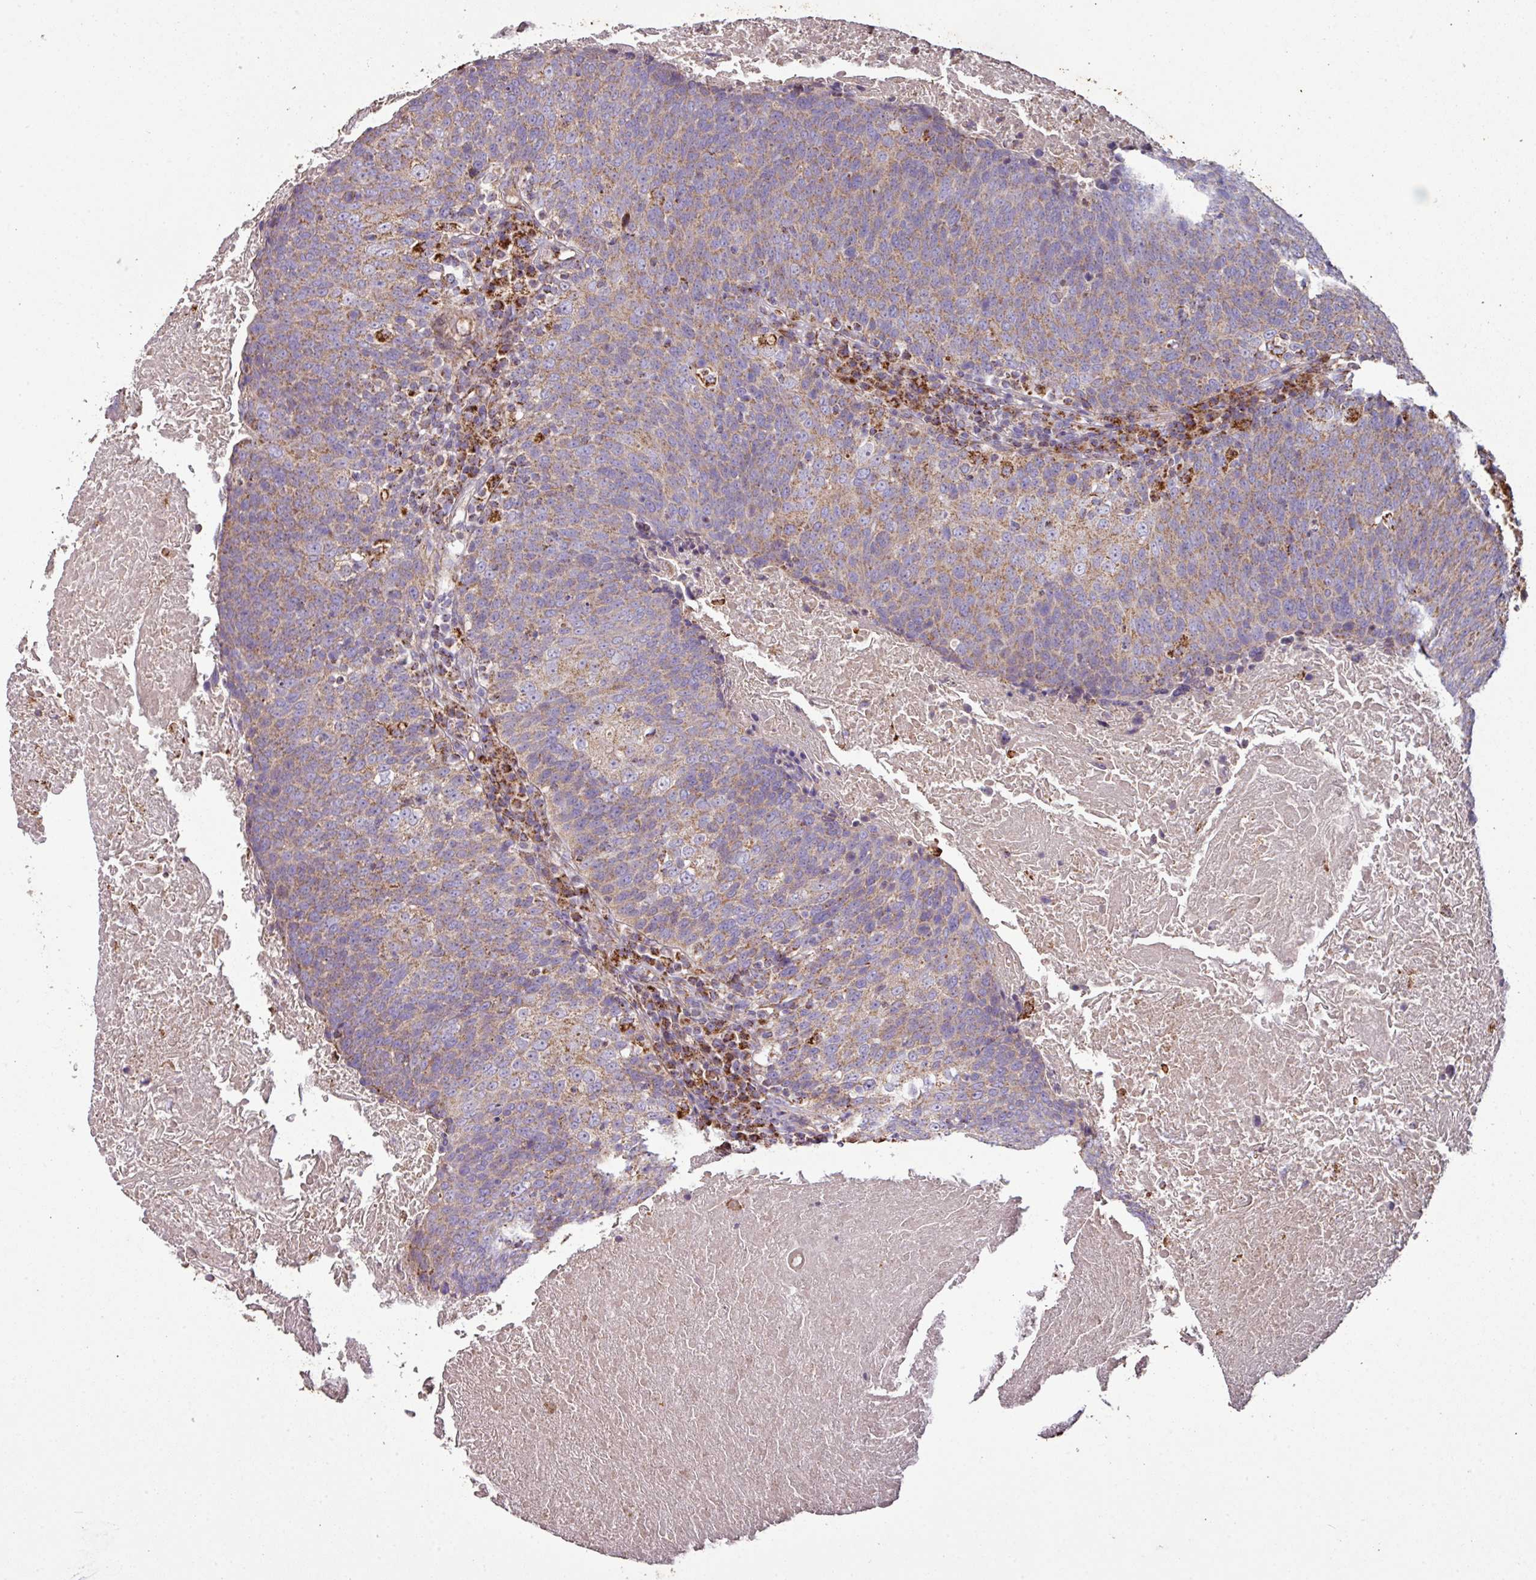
{"staining": {"intensity": "moderate", "quantity": "25%-75%", "location": "cytoplasmic/membranous"}, "tissue": "head and neck cancer", "cell_type": "Tumor cells", "image_type": "cancer", "snomed": [{"axis": "morphology", "description": "Squamous cell carcinoma, NOS"}, {"axis": "morphology", "description": "Squamous cell carcinoma, metastatic, NOS"}, {"axis": "topography", "description": "Lymph node"}, {"axis": "topography", "description": "Head-Neck"}], "caption": "An image of human head and neck cancer stained for a protein exhibits moderate cytoplasmic/membranous brown staining in tumor cells. The protein is shown in brown color, while the nuclei are stained blue.", "gene": "SQOR", "patient": {"sex": "male", "age": 62}}